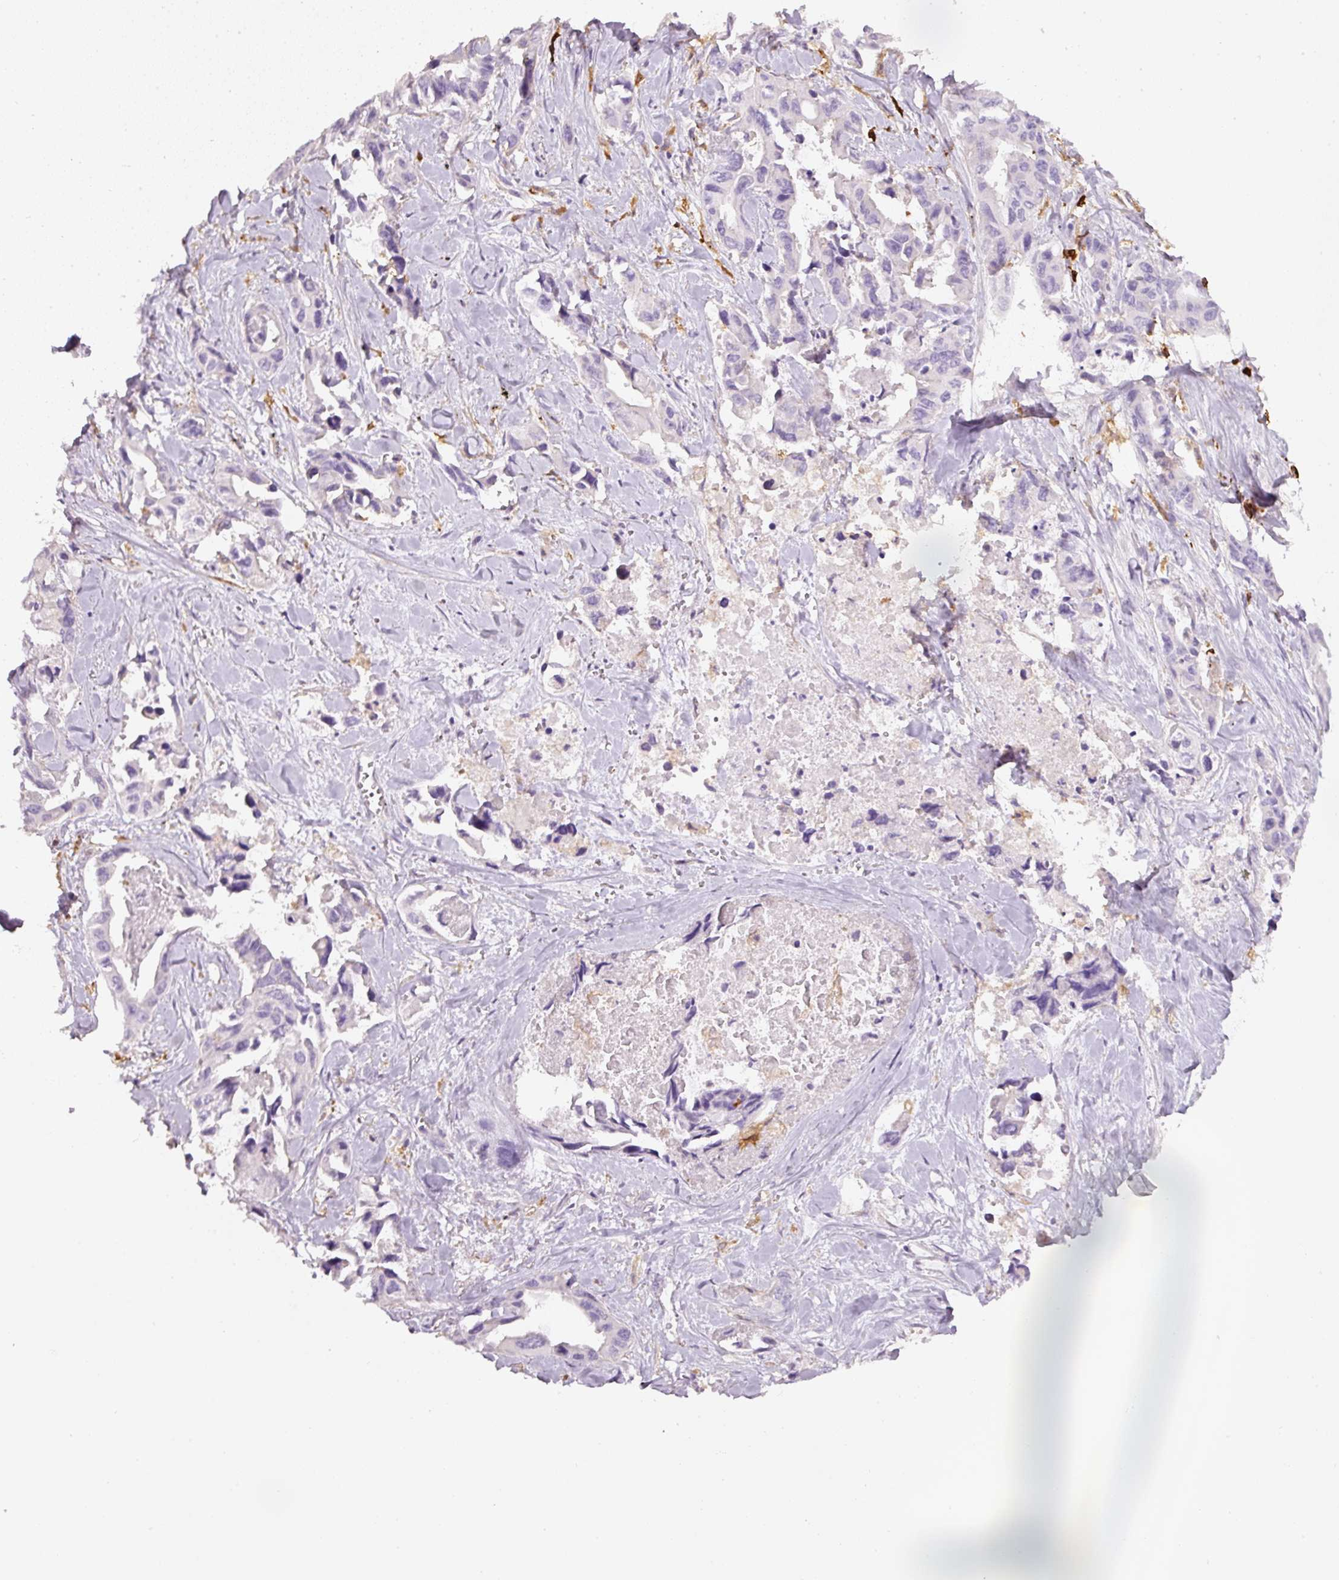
{"staining": {"intensity": "negative", "quantity": "none", "location": "none"}, "tissue": "lung cancer", "cell_type": "Tumor cells", "image_type": "cancer", "snomed": [{"axis": "morphology", "description": "Adenocarcinoma, NOS"}, {"axis": "topography", "description": "Lung"}], "caption": "An IHC photomicrograph of adenocarcinoma (lung) is shown. There is no staining in tumor cells of adenocarcinoma (lung). (DAB IHC, high magnification).", "gene": "EVL", "patient": {"sex": "male", "age": 64}}